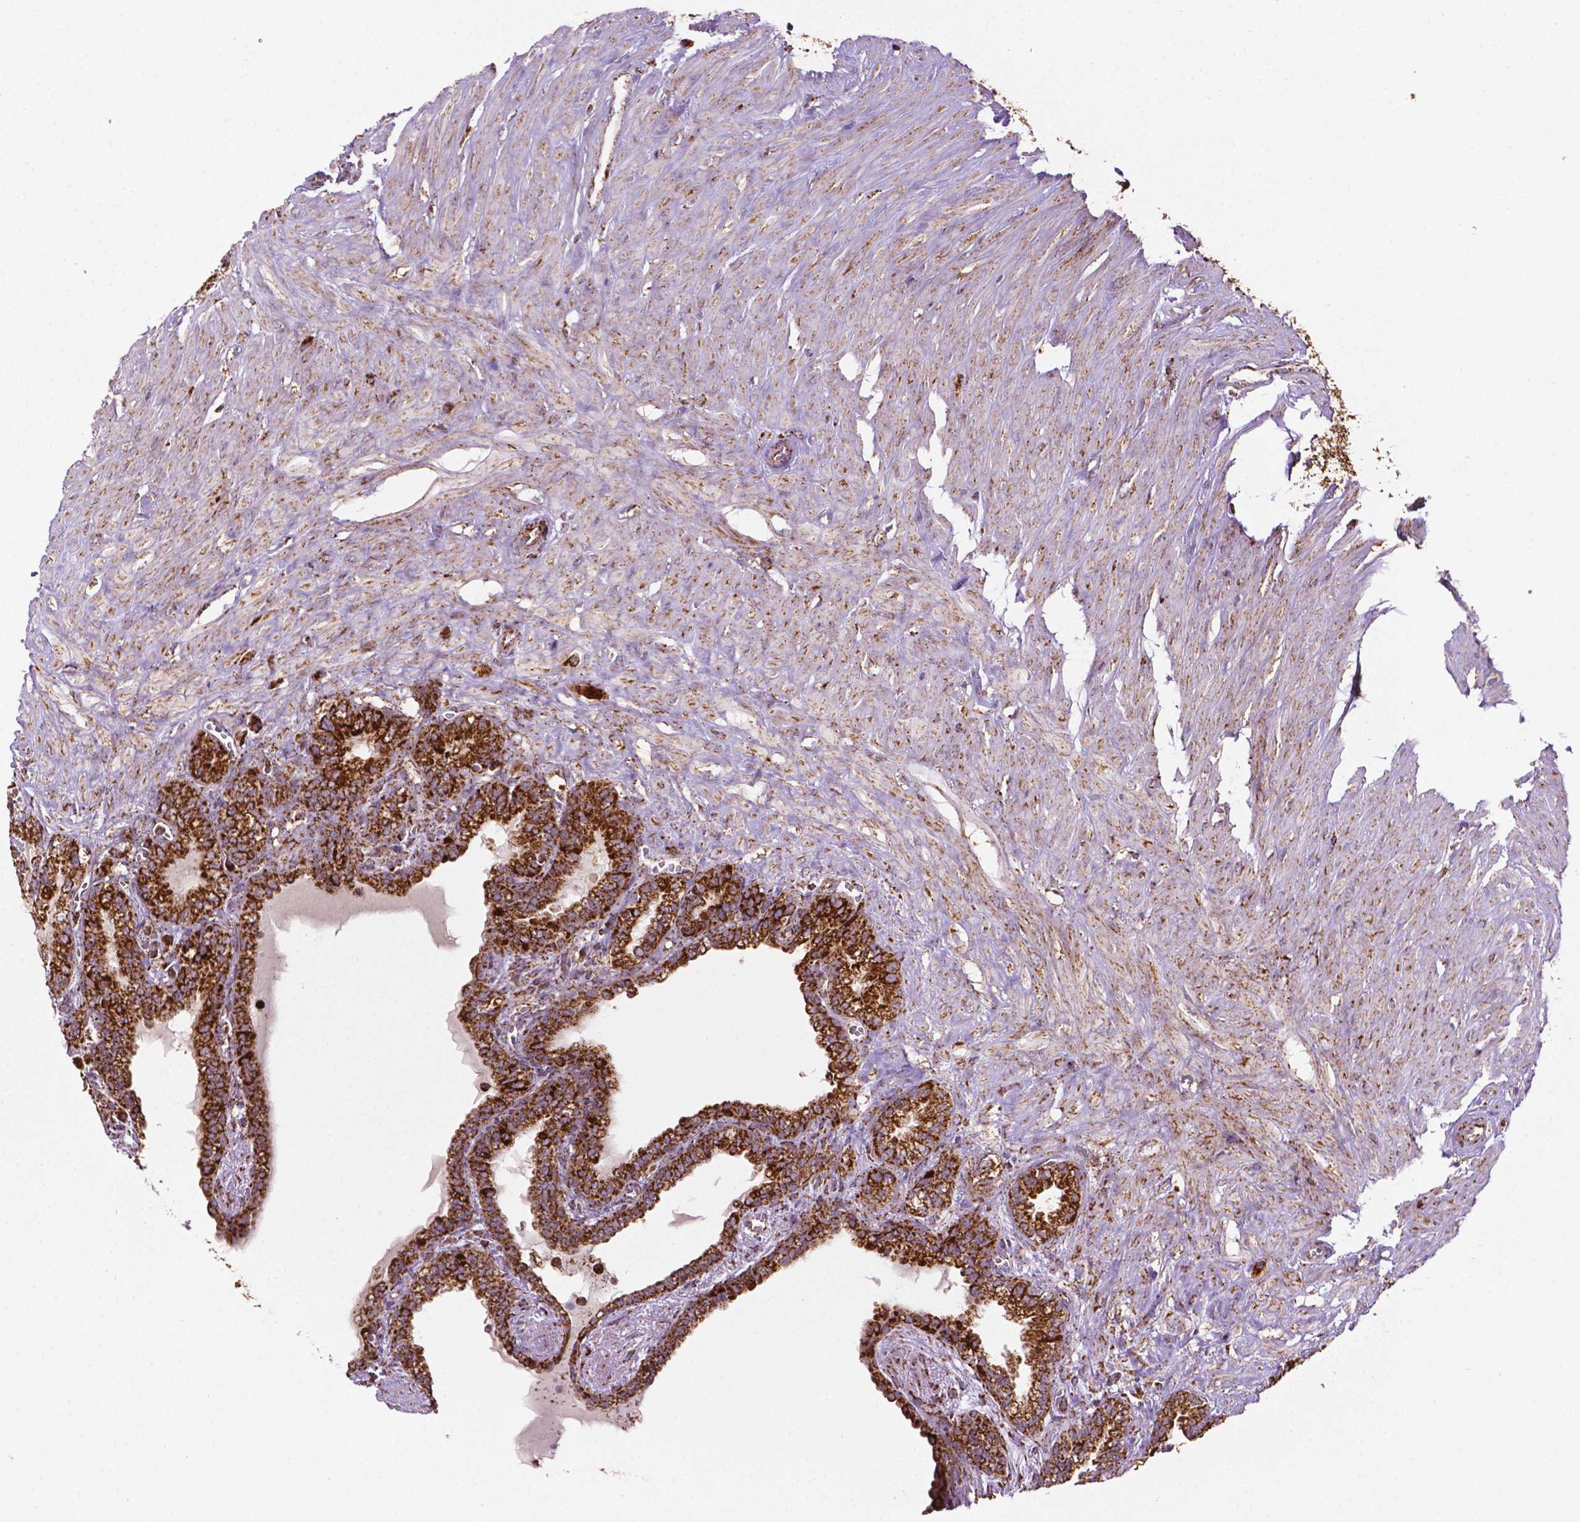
{"staining": {"intensity": "strong", "quantity": ">75%", "location": "cytoplasmic/membranous"}, "tissue": "seminal vesicle", "cell_type": "Glandular cells", "image_type": "normal", "snomed": [{"axis": "morphology", "description": "Normal tissue, NOS"}, {"axis": "morphology", "description": "Urothelial carcinoma, NOS"}, {"axis": "topography", "description": "Urinary bladder"}, {"axis": "topography", "description": "Seminal veicle"}], "caption": "Immunohistochemistry (IHC) micrograph of unremarkable seminal vesicle: human seminal vesicle stained using immunohistochemistry shows high levels of strong protein expression localized specifically in the cytoplasmic/membranous of glandular cells, appearing as a cytoplasmic/membranous brown color.", "gene": "ILVBL", "patient": {"sex": "male", "age": 76}}